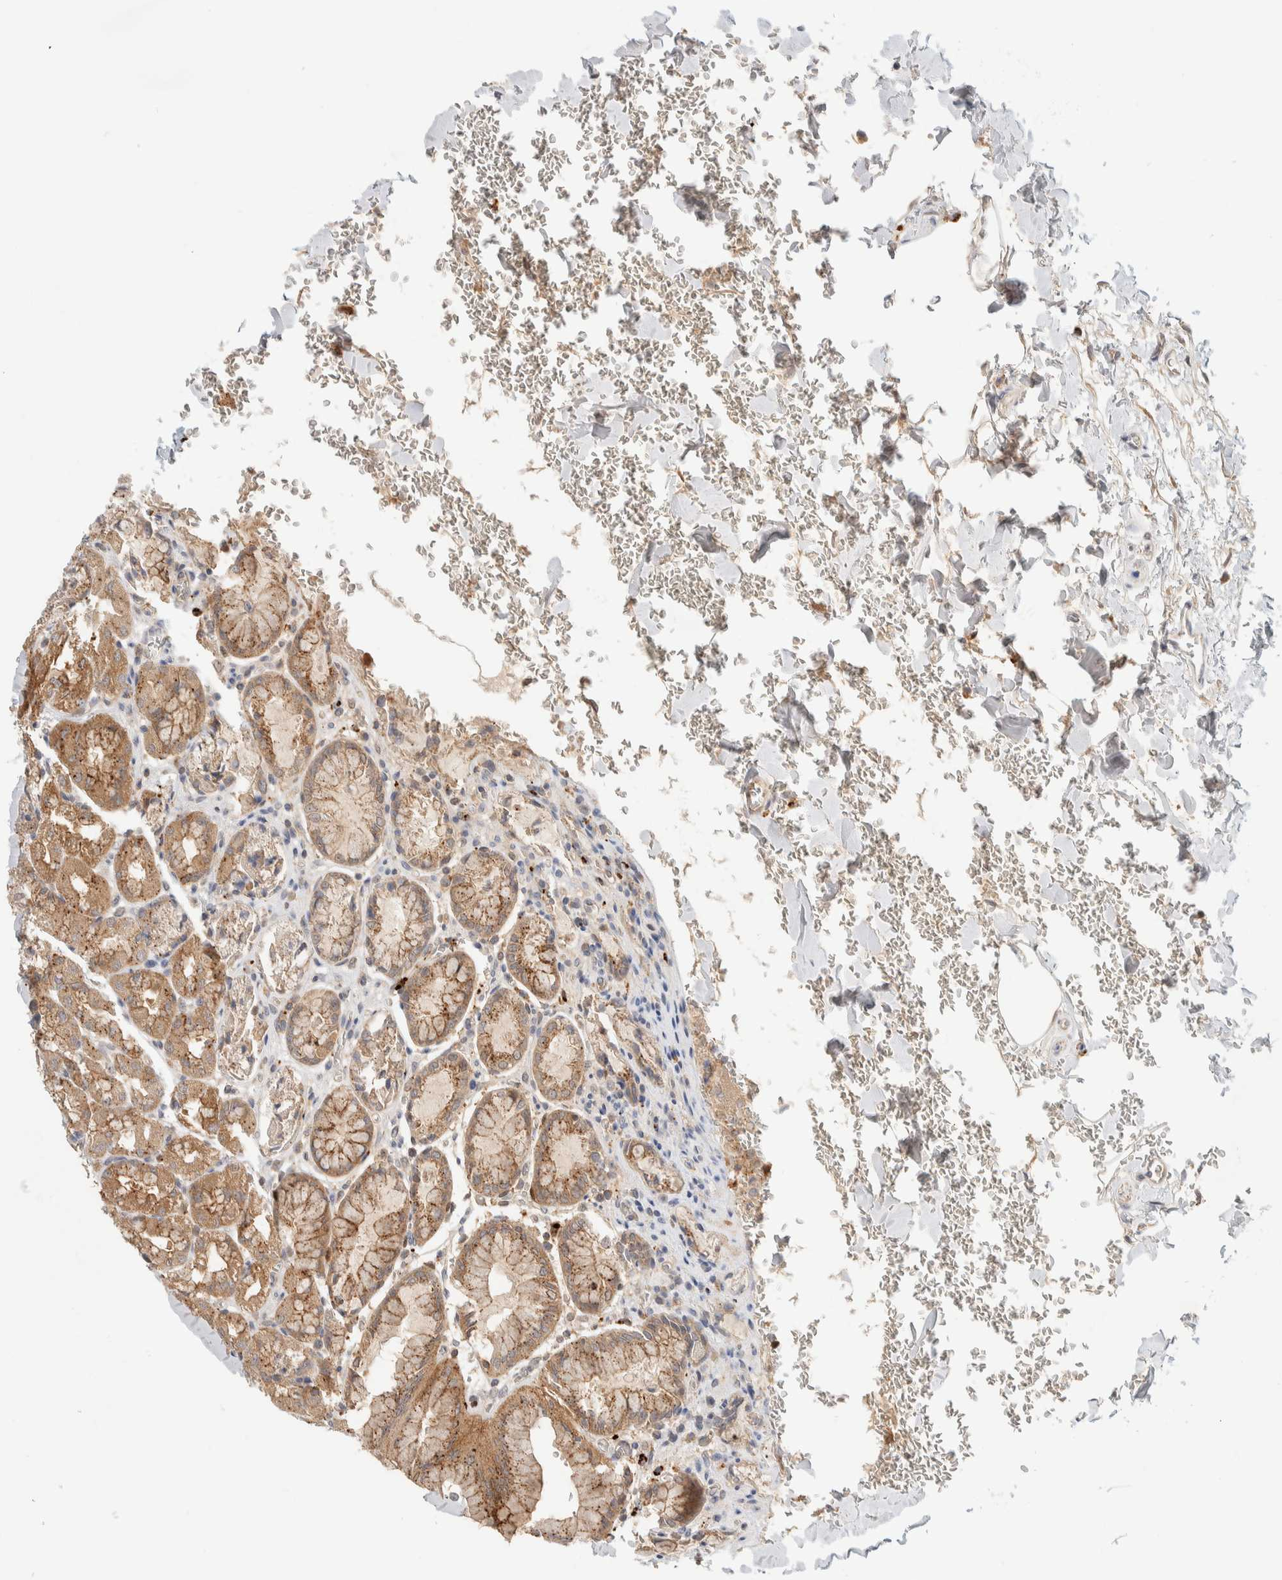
{"staining": {"intensity": "moderate", "quantity": "25%-75%", "location": "cytoplasmic/membranous"}, "tissue": "stomach", "cell_type": "Glandular cells", "image_type": "normal", "snomed": [{"axis": "morphology", "description": "Normal tissue, NOS"}, {"axis": "topography", "description": "Stomach"}], "caption": "Normal stomach displays moderate cytoplasmic/membranous staining in approximately 25%-75% of glandular cells, visualized by immunohistochemistry. The staining was performed using DAB (3,3'-diaminobenzidine), with brown indicating positive protein expression. Nuclei are stained blue with hematoxylin.", "gene": "GCLM", "patient": {"sex": "male", "age": 42}}